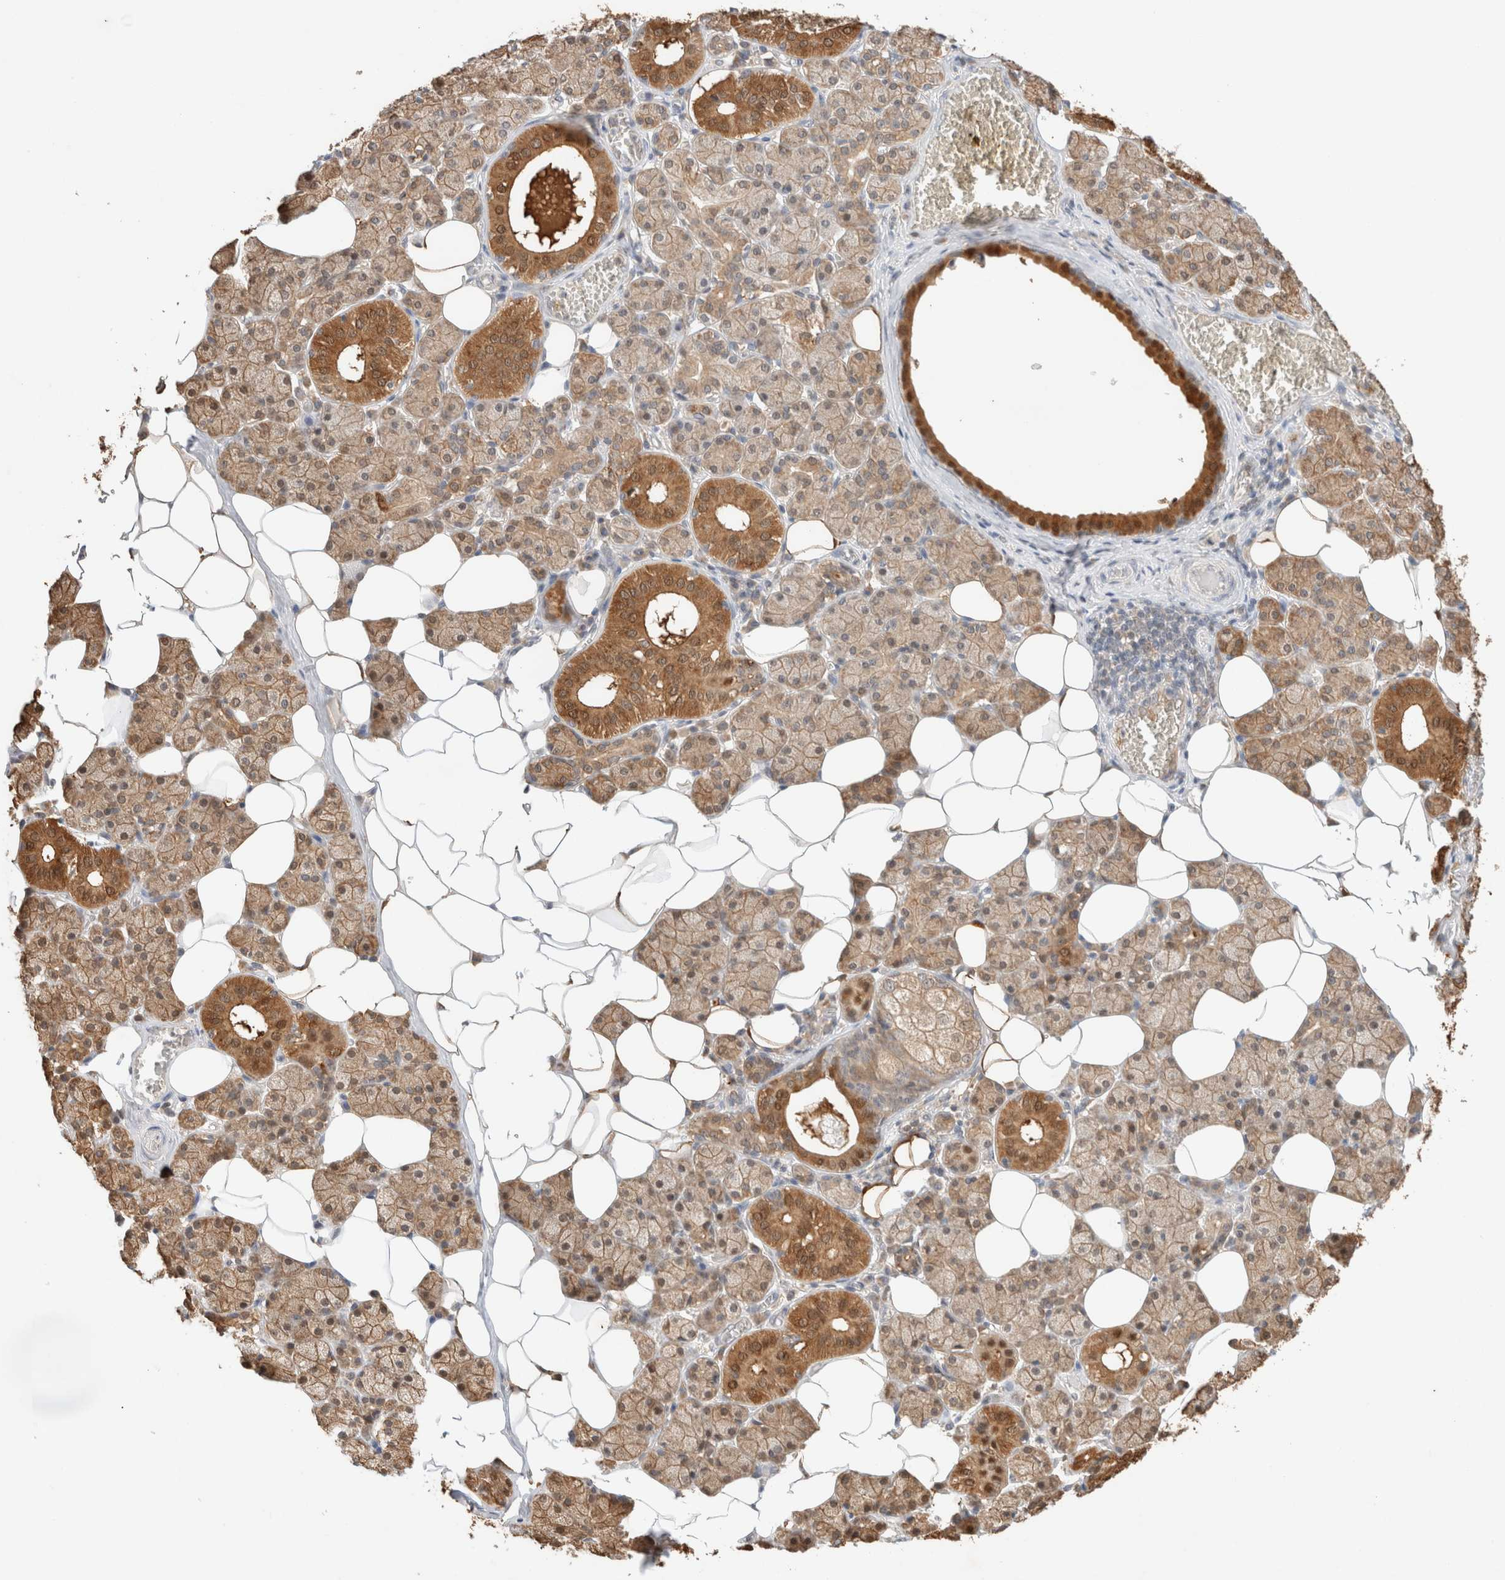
{"staining": {"intensity": "moderate", "quantity": ">75%", "location": "cytoplasmic/membranous,nuclear"}, "tissue": "salivary gland", "cell_type": "Glandular cells", "image_type": "normal", "snomed": [{"axis": "morphology", "description": "Normal tissue, NOS"}, {"axis": "topography", "description": "Salivary gland"}], "caption": "Salivary gland stained with a brown dye reveals moderate cytoplasmic/membranous,nuclear positive positivity in approximately >75% of glandular cells.", "gene": "CA13", "patient": {"sex": "female", "age": 33}}